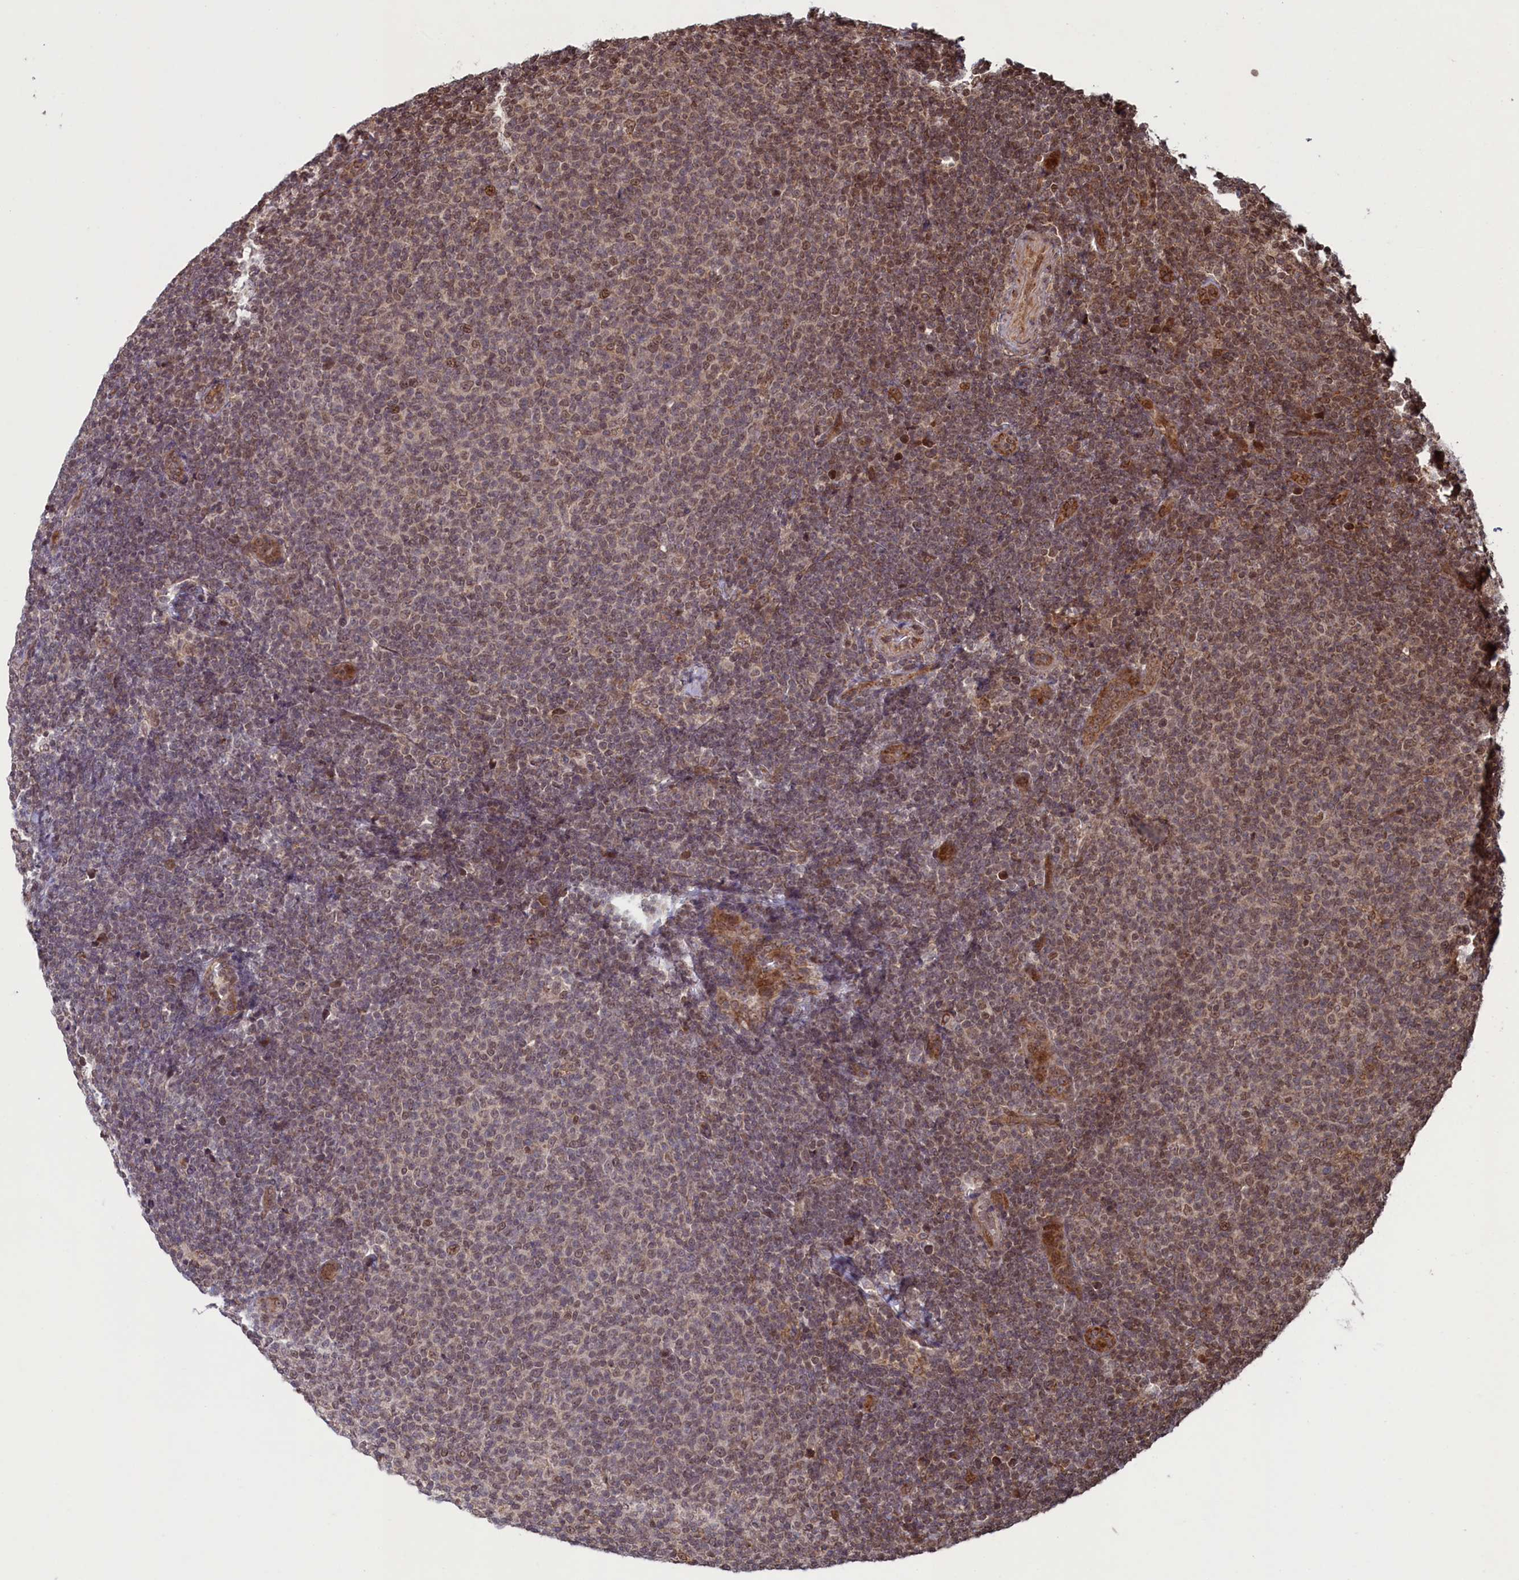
{"staining": {"intensity": "moderate", "quantity": "25%-75%", "location": "nuclear"}, "tissue": "lymphoma", "cell_type": "Tumor cells", "image_type": "cancer", "snomed": [{"axis": "morphology", "description": "Malignant lymphoma, non-Hodgkin's type, Low grade"}, {"axis": "topography", "description": "Lymph node"}], "caption": "Immunohistochemical staining of human malignant lymphoma, non-Hodgkin's type (low-grade) shows medium levels of moderate nuclear staining in approximately 25%-75% of tumor cells. (DAB IHC, brown staining for protein, blue staining for nuclei).", "gene": "NAE1", "patient": {"sex": "male", "age": 66}}